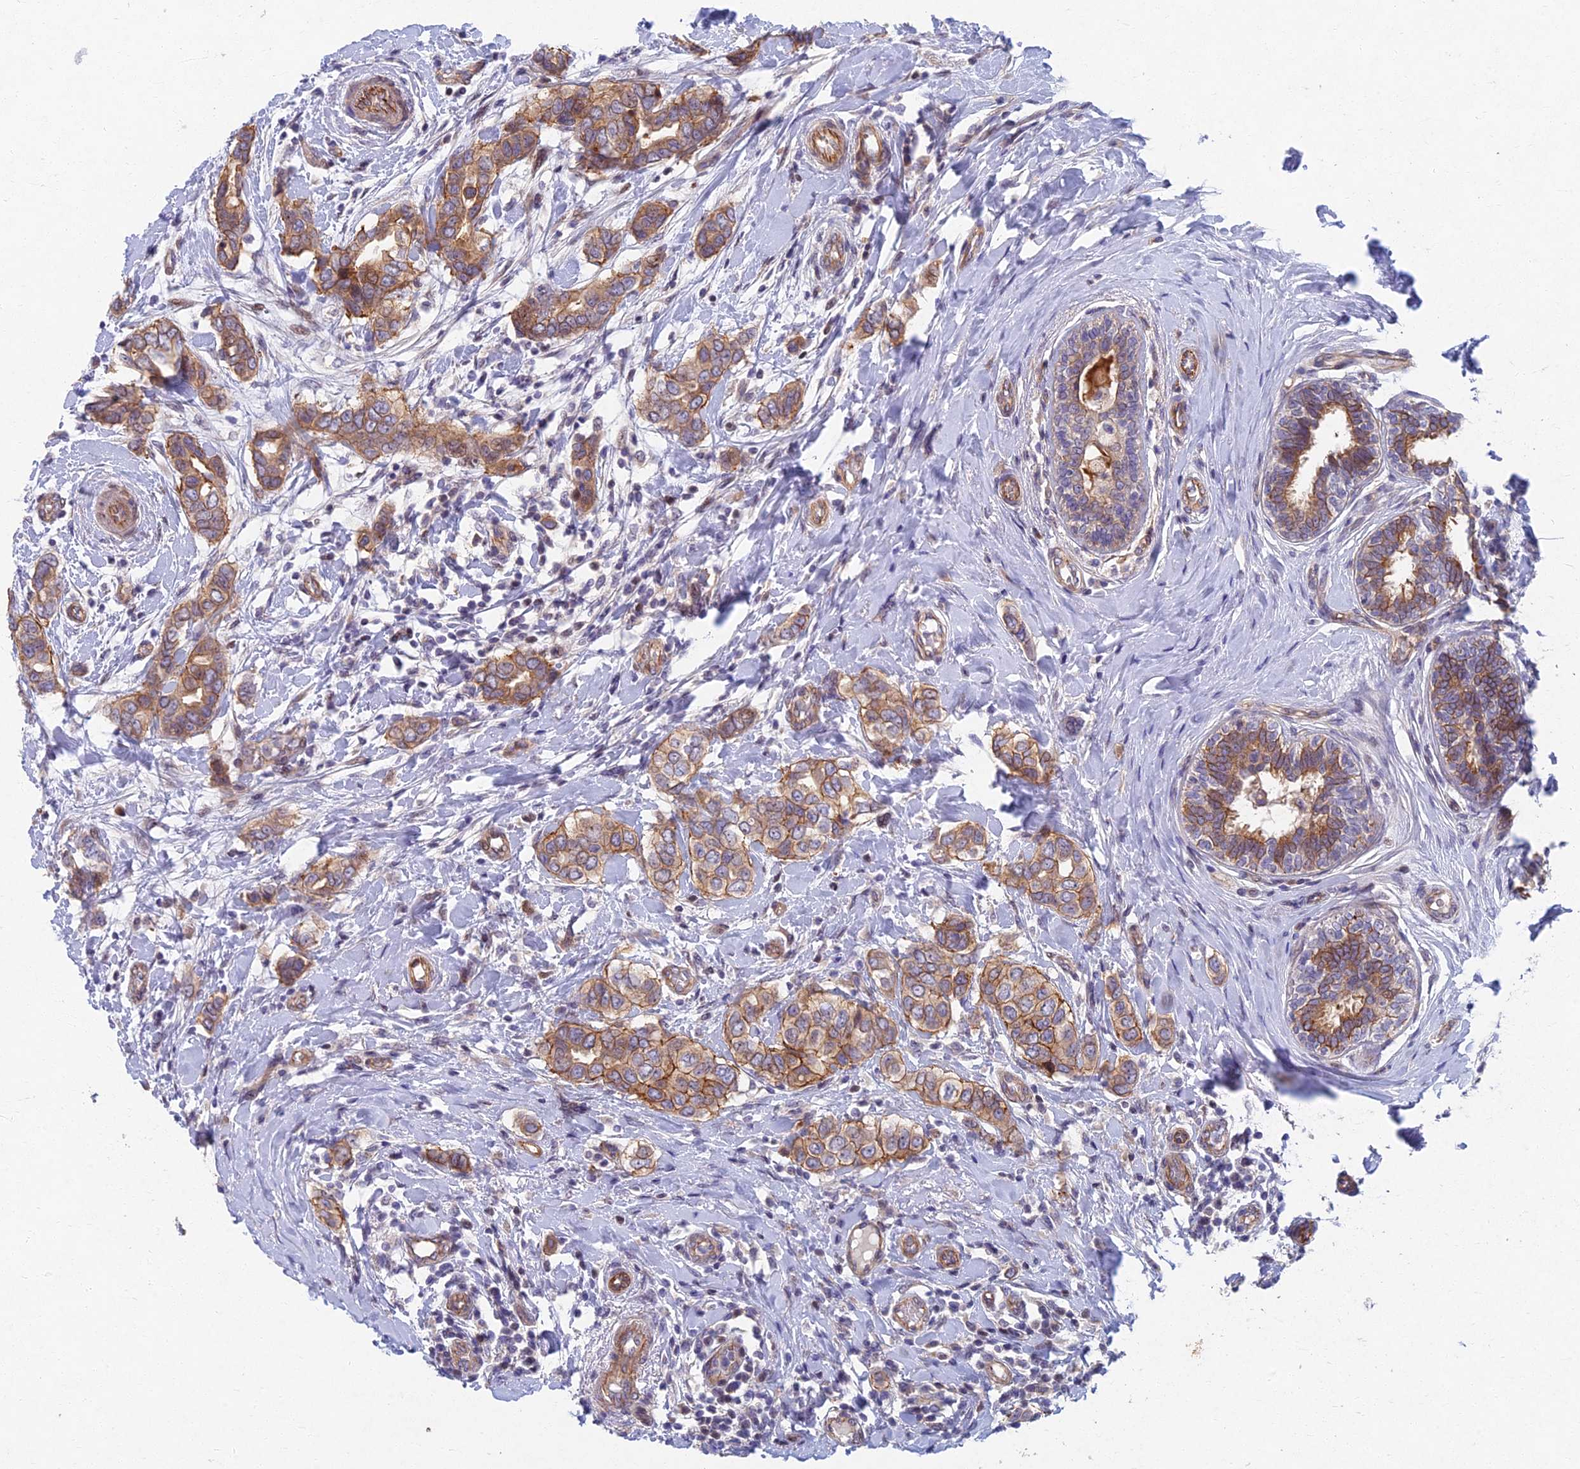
{"staining": {"intensity": "moderate", "quantity": ">75%", "location": "cytoplasmic/membranous"}, "tissue": "breast cancer", "cell_type": "Tumor cells", "image_type": "cancer", "snomed": [{"axis": "morphology", "description": "Lobular carcinoma"}, {"axis": "topography", "description": "Breast"}], "caption": "Brown immunohistochemical staining in breast cancer shows moderate cytoplasmic/membranous staining in about >75% of tumor cells.", "gene": "RHBDL2", "patient": {"sex": "female", "age": 51}}